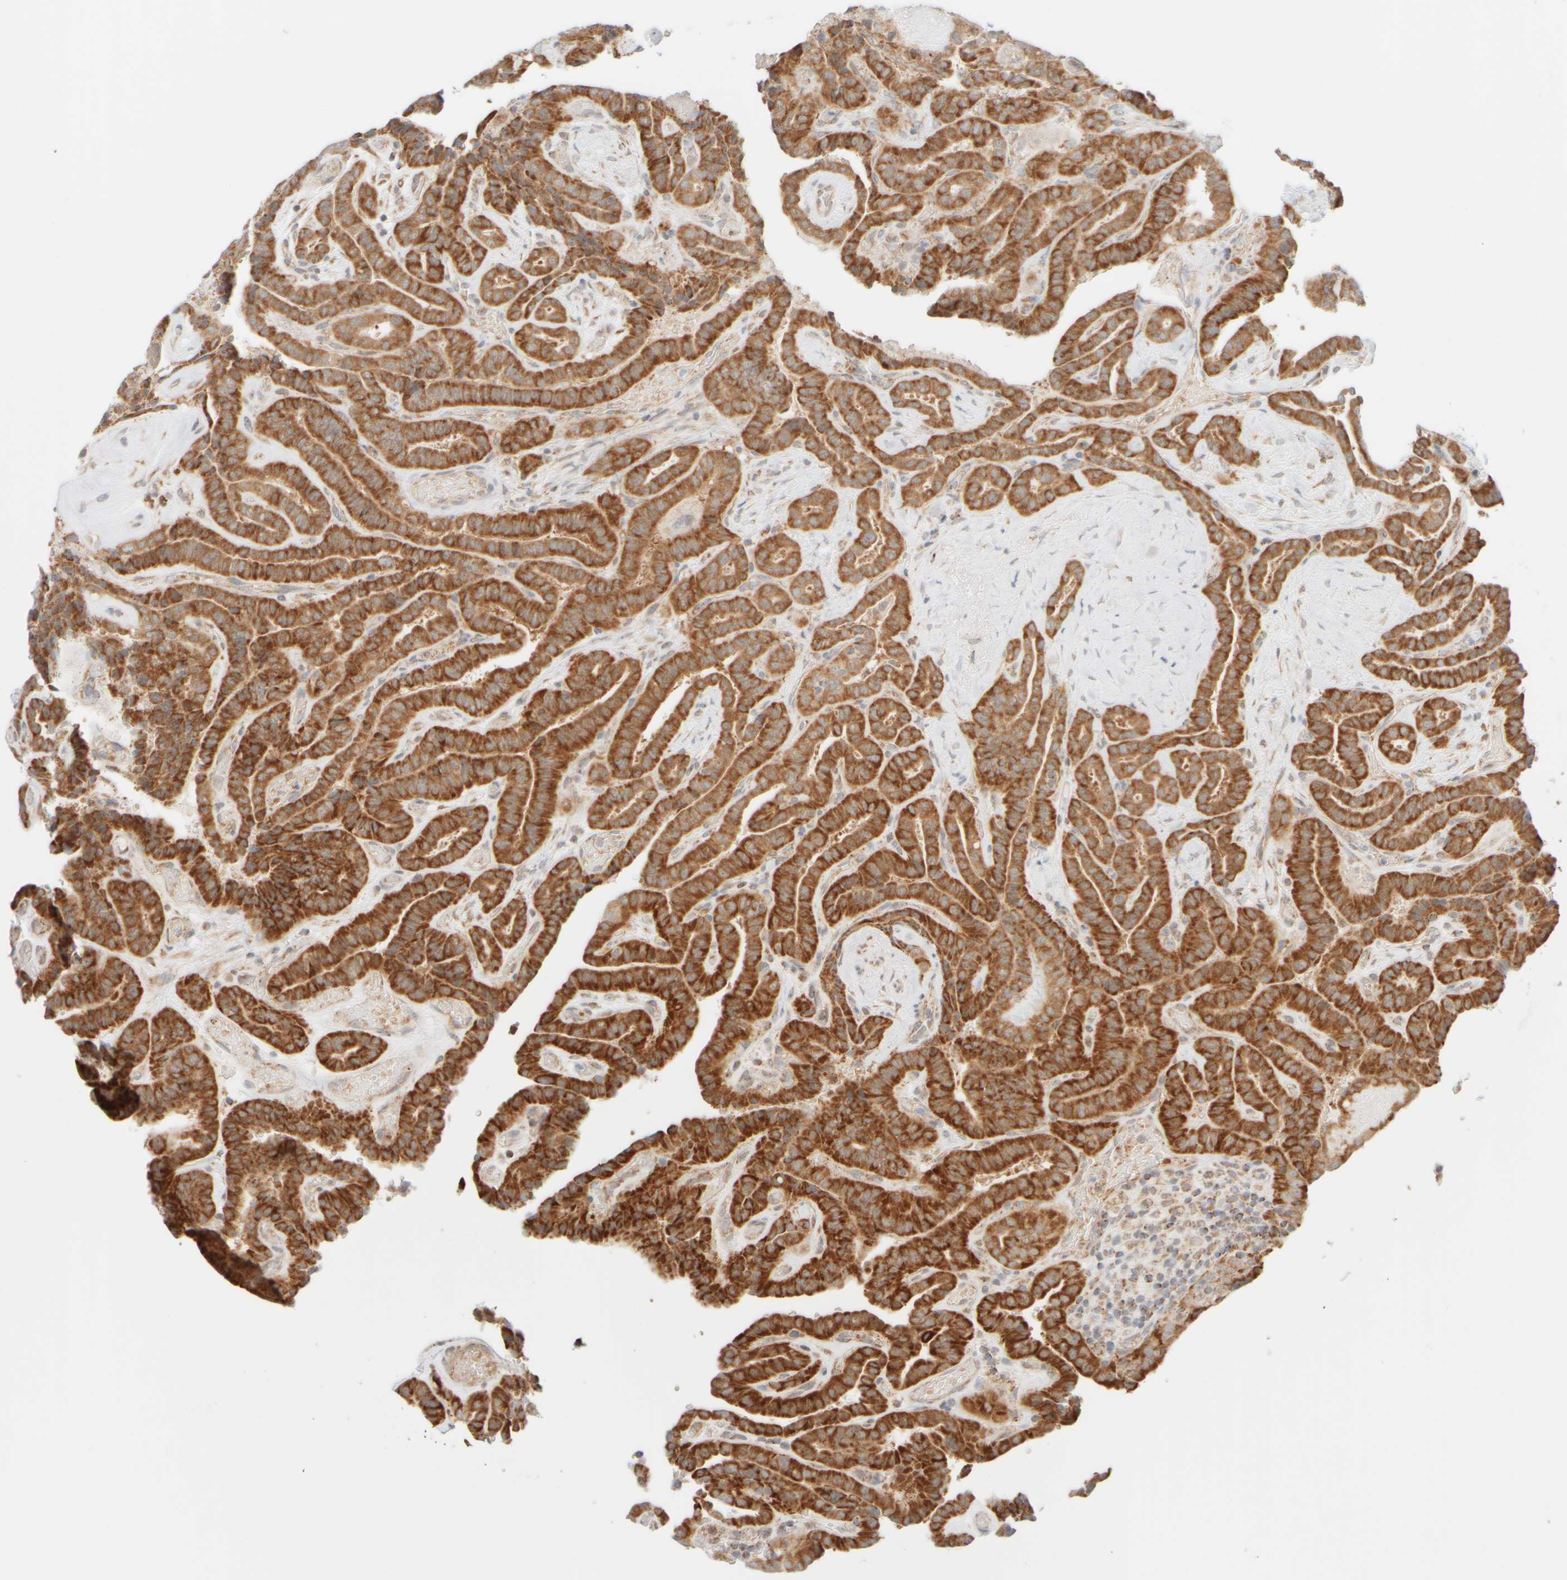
{"staining": {"intensity": "strong", "quantity": ">75%", "location": "cytoplasmic/membranous"}, "tissue": "thyroid cancer", "cell_type": "Tumor cells", "image_type": "cancer", "snomed": [{"axis": "morphology", "description": "Papillary adenocarcinoma, NOS"}, {"axis": "topography", "description": "Thyroid gland"}], "caption": "About >75% of tumor cells in thyroid cancer exhibit strong cytoplasmic/membranous protein staining as visualized by brown immunohistochemical staining.", "gene": "PPM1K", "patient": {"sex": "male", "age": 77}}